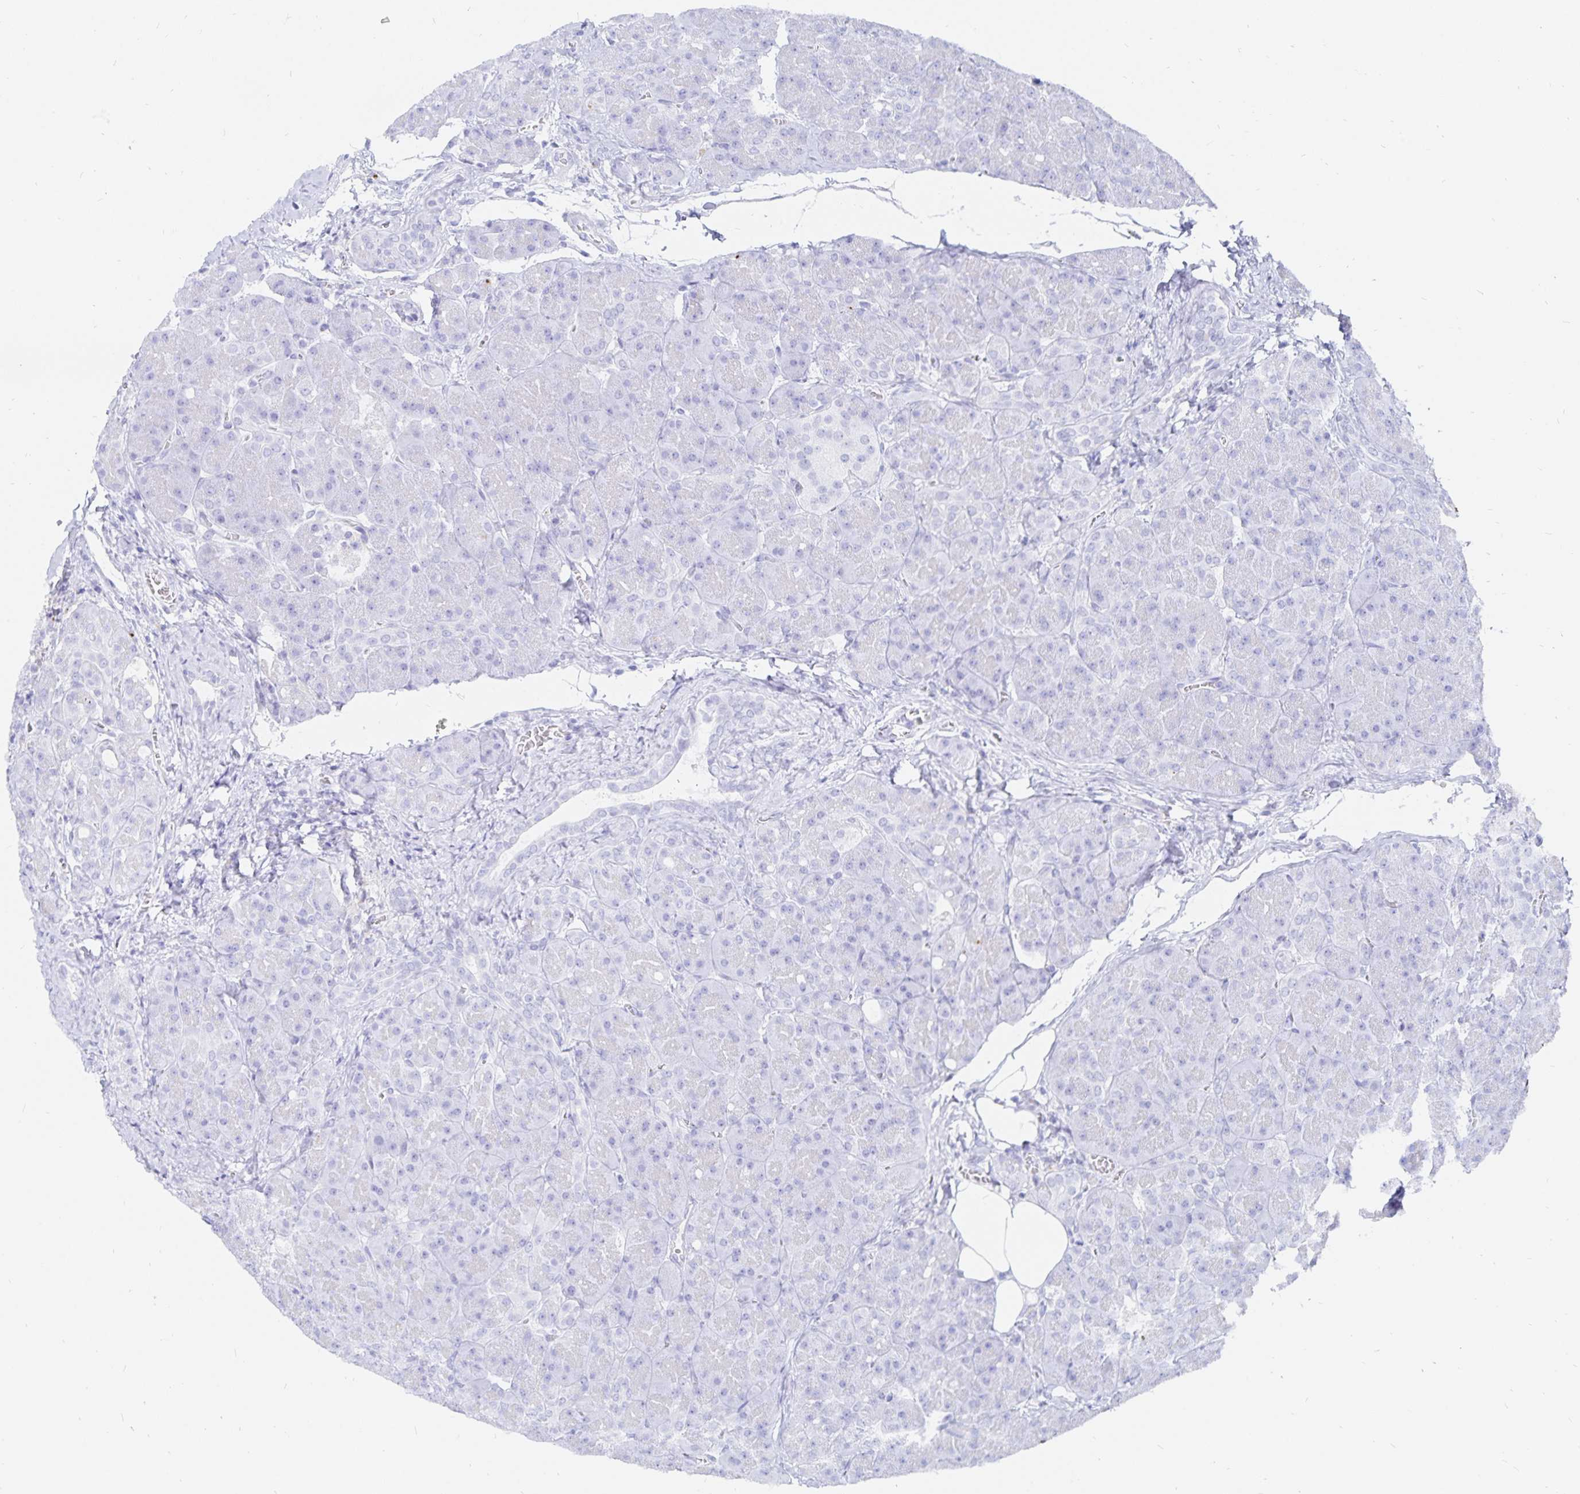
{"staining": {"intensity": "negative", "quantity": "none", "location": "none"}, "tissue": "pancreas", "cell_type": "Exocrine glandular cells", "image_type": "normal", "snomed": [{"axis": "morphology", "description": "Normal tissue, NOS"}, {"axis": "topography", "description": "Pancreas"}], "caption": "The image reveals no significant positivity in exocrine glandular cells of pancreas.", "gene": "INSL5", "patient": {"sex": "male", "age": 55}}